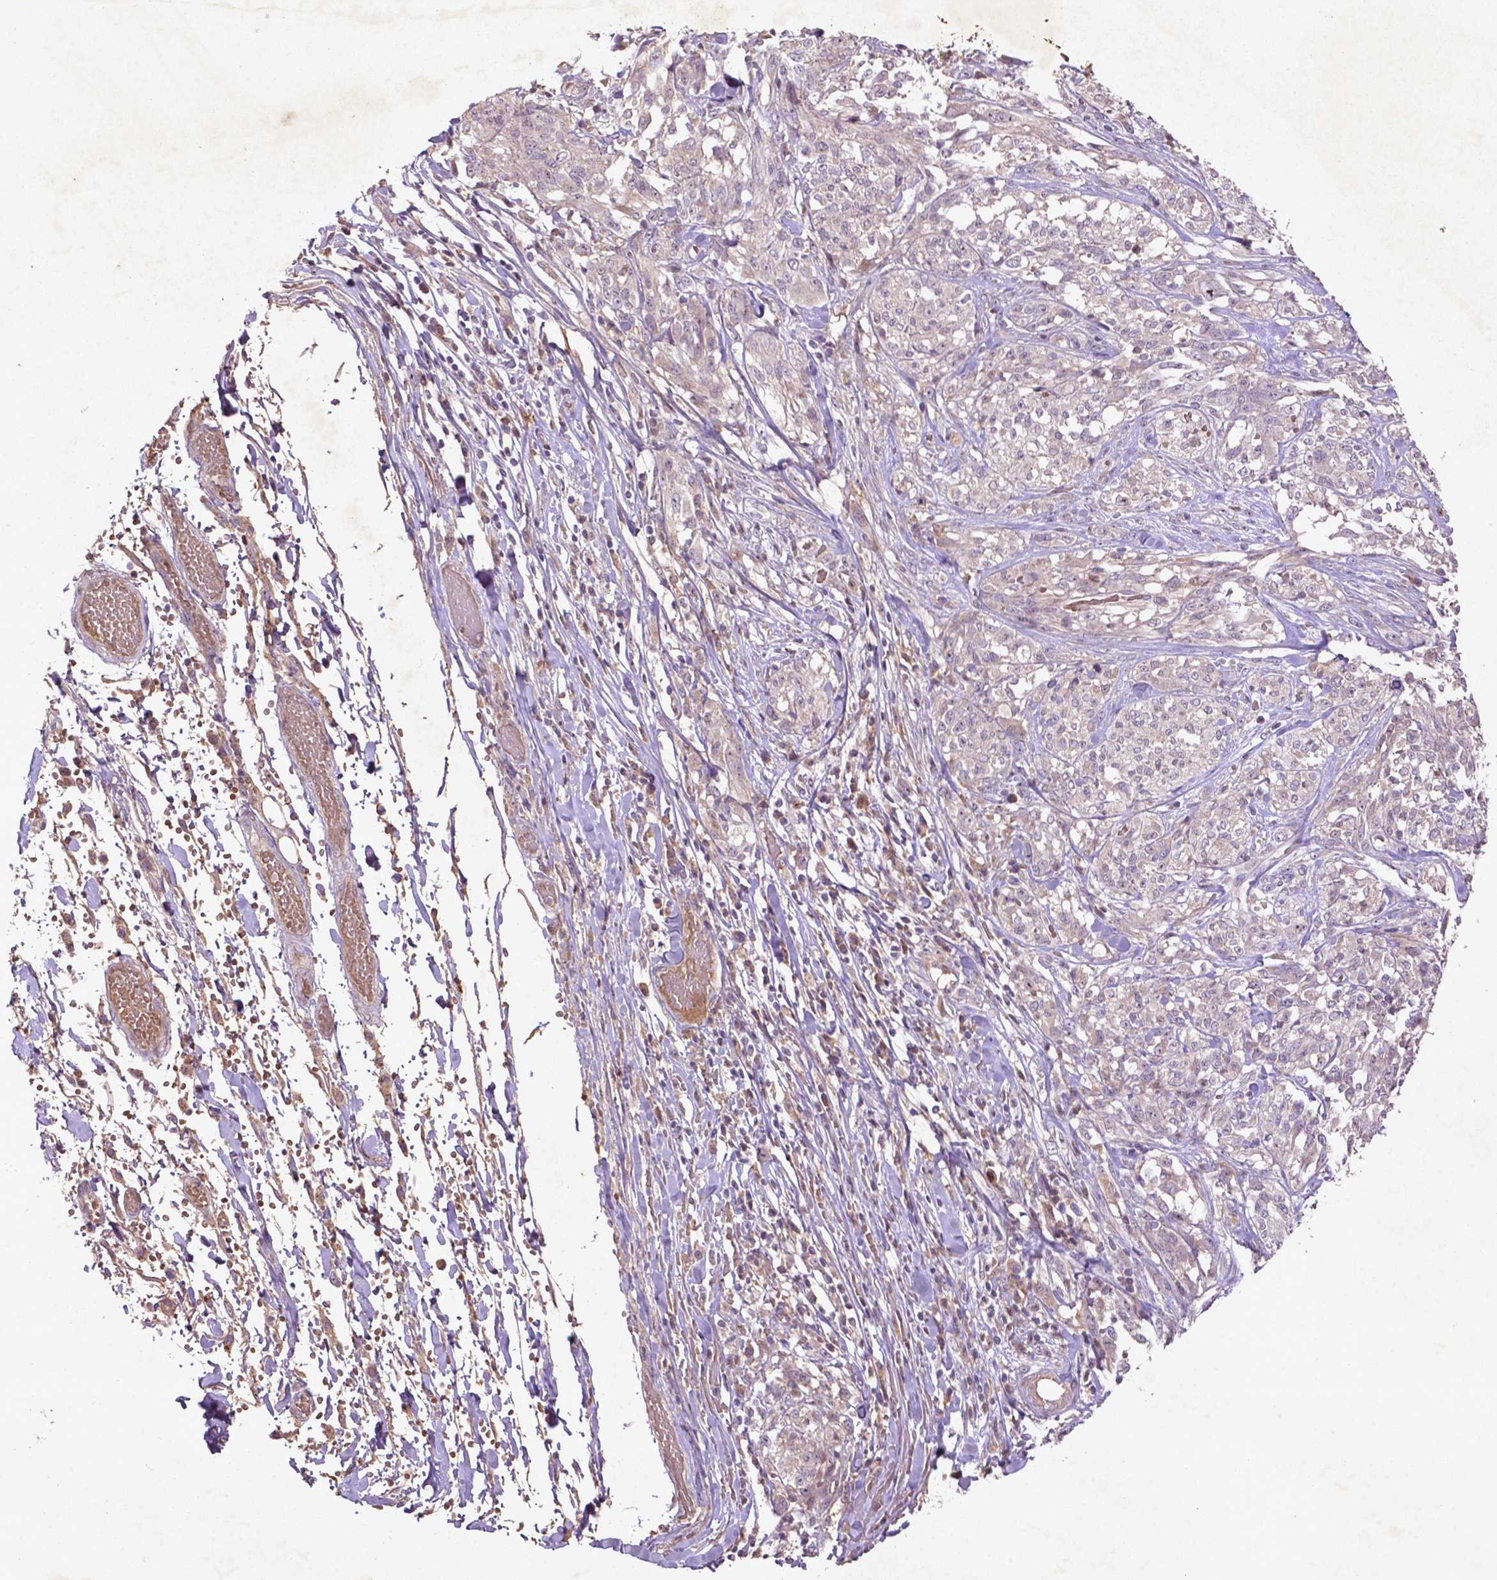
{"staining": {"intensity": "negative", "quantity": "none", "location": "none"}, "tissue": "melanoma", "cell_type": "Tumor cells", "image_type": "cancer", "snomed": [{"axis": "morphology", "description": "Malignant melanoma, NOS"}, {"axis": "topography", "description": "Skin"}], "caption": "Tumor cells show no significant protein positivity in melanoma.", "gene": "COQ2", "patient": {"sex": "female", "age": 91}}